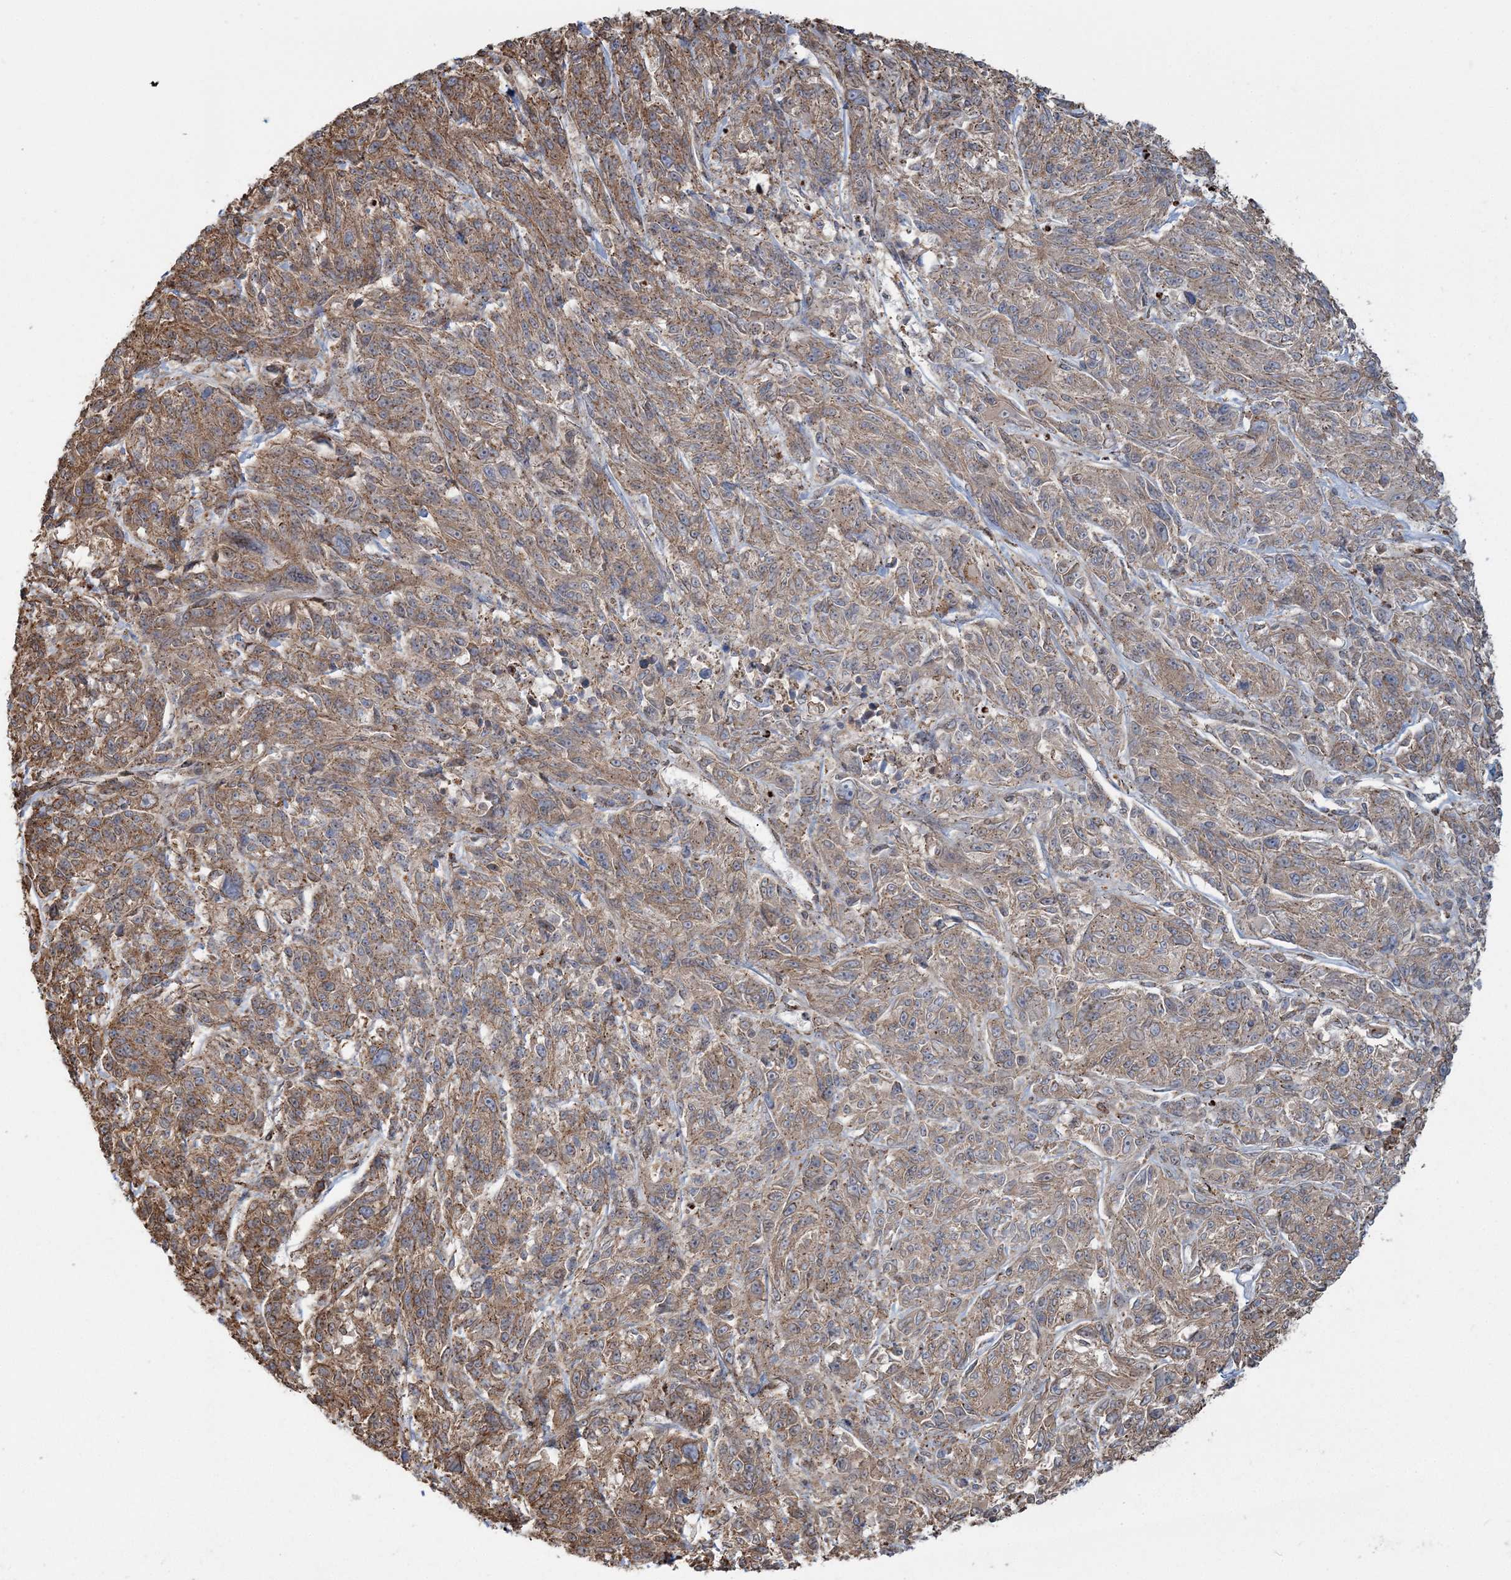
{"staining": {"intensity": "moderate", "quantity": ">75%", "location": "cytoplasmic/membranous"}, "tissue": "melanoma", "cell_type": "Tumor cells", "image_type": "cancer", "snomed": [{"axis": "morphology", "description": "Malignant melanoma, NOS"}, {"axis": "topography", "description": "Skin"}], "caption": "Tumor cells show medium levels of moderate cytoplasmic/membranous staining in about >75% of cells in malignant melanoma.", "gene": "TRAF3IP2", "patient": {"sex": "male", "age": 53}}